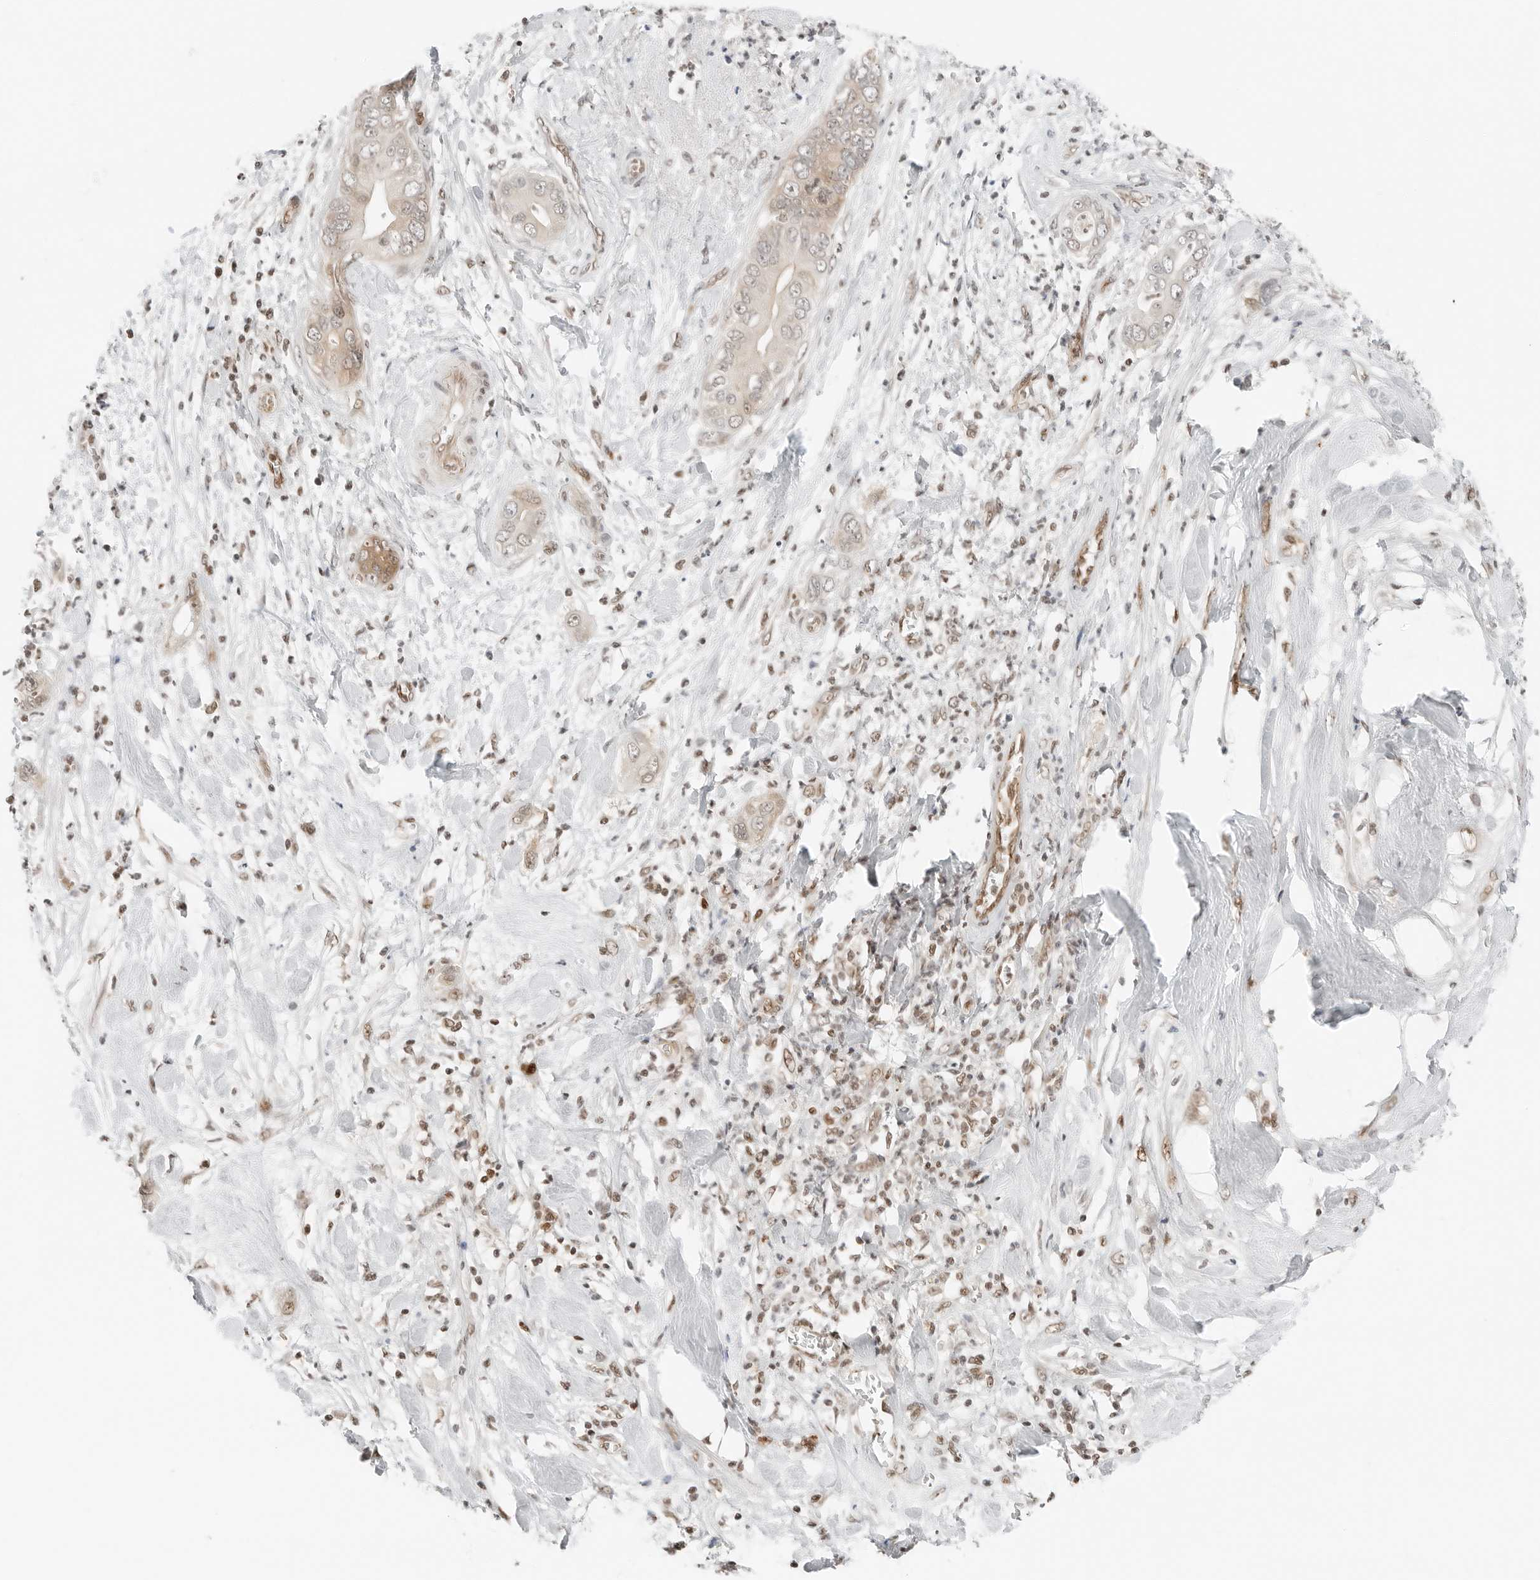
{"staining": {"intensity": "weak", "quantity": "25%-75%", "location": "cytoplasmic/membranous,nuclear"}, "tissue": "pancreatic cancer", "cell_type": "Tumor cells", "image_type": "cancer", "snomed": [{"axis": "morphology", "description": "Adenocarcinoma, NOS"}, {"axis": "topography", "description": "Pancreas"}], "caption": "This photomicrograph reveals immunohistochemistry (IHC) staining of human pancreatic cancer (adenocarcinoma), with low weak cytoplasmic/membranous and nuclear expression in approximately 25%-75% of tumor cells.", "gene": "CRTC2", "patient": {"sex": "female", "age": 78}}